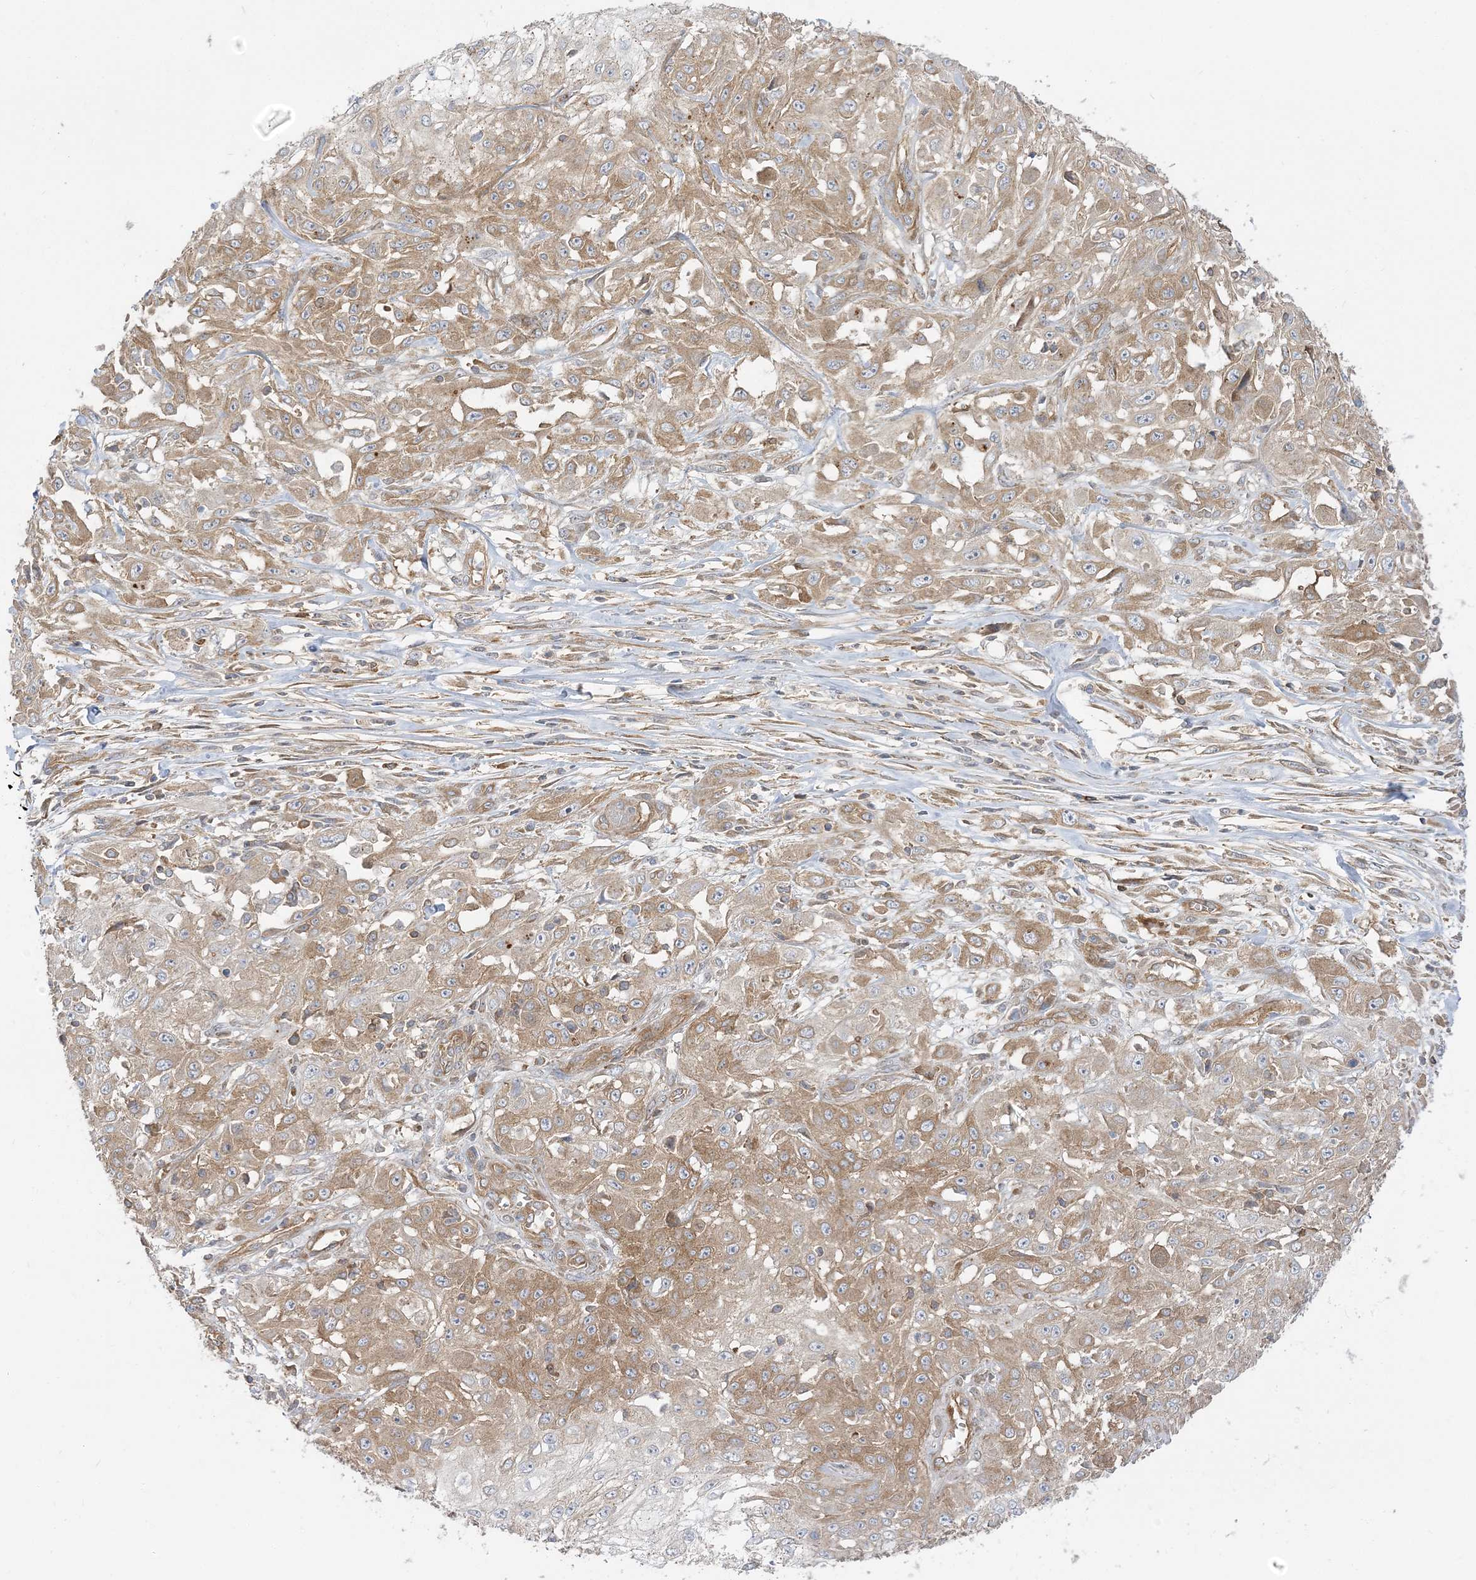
{"staining": {"intensity": "weak", "quantity": ">75%", "location": "cytoplasmic/membranous"}, "tissue": "skin cancer", "cell_type": "Tumor cells", "image_type": "cancer", "snomed": [{"axis": "morphology", "description": "Squamous cell carcinoma, NOS"}, {"axis": "morphology", "description": "Squamous cell carcinoma, metastatic, NOS"}, {"axis": "topography", "description": "Skin"}, {"axis": "topography", "description": "Lymph node"}], "caption": "Immunohistochemical staining of squamous cell carcinoma (skin) reveals low levels of weak cytoplasmic/membranous staining in about >75% of tumor cells. Ihc stains the protein in brown and the nuclei are stained blue.", "gene": "STAM", "patient": {"sex": "male", "age": 75}}